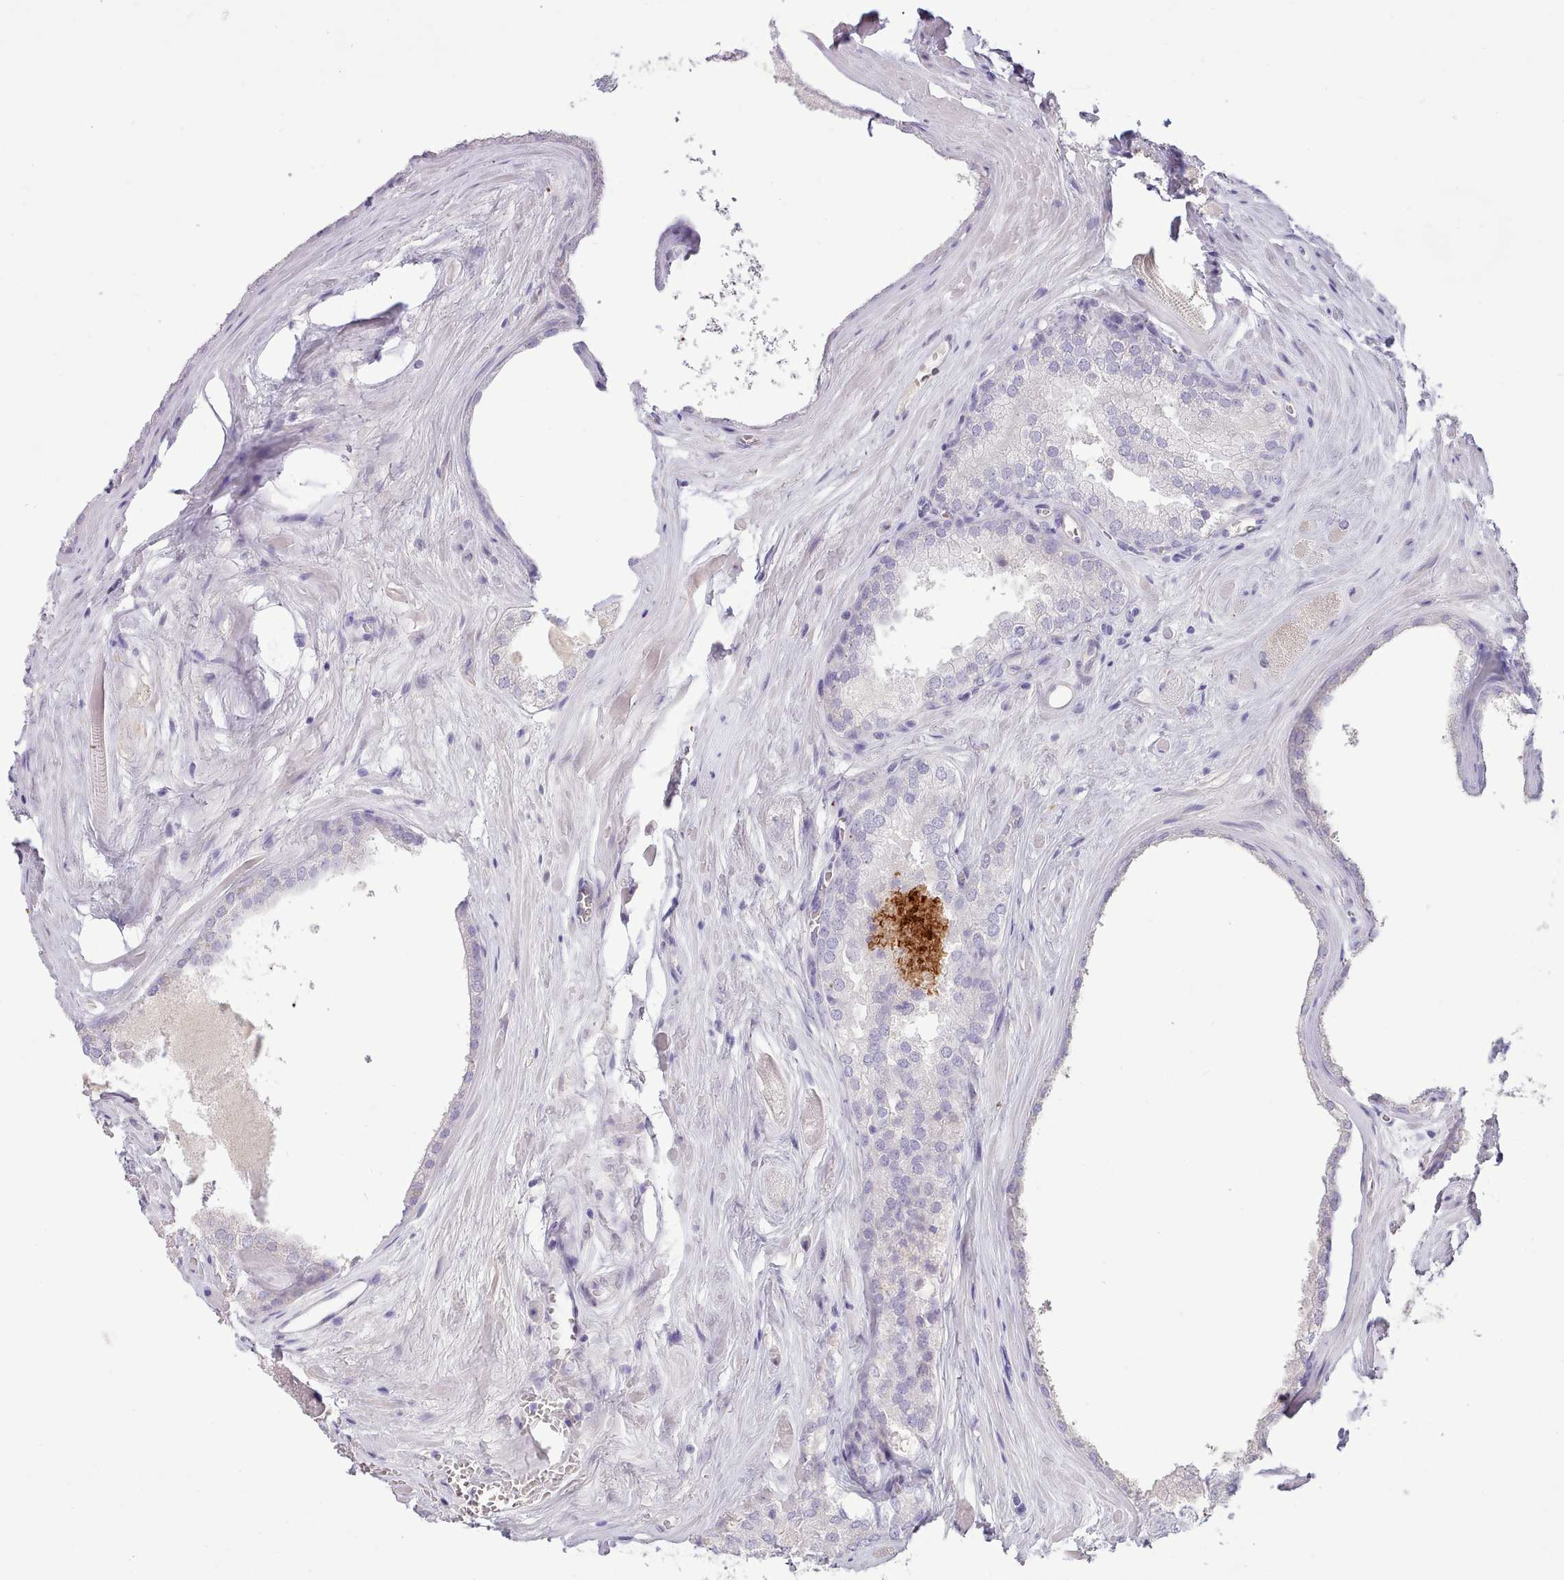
{"staining": {"intensity": "negative", "quantity": "none", "location": "none"}, "tissue": "prostate cancer", "cell_type": "Tumor cells", "image_type": "cancer", "snomed": [{"axis": "morphology", "description": "Adenocarcinoma, Low grade"}, {"axis": "topography", "description": "Prostate"}], "caption": "The photomicrograph exhibits no significant positivity in tumor cells of prostate cancer. The staining was performed using DAB (3,3'-diaminobenzidine) to visualize the protein expression in brown, while the nuclei were stained in blue with hematoxylin (Magnification: 20x).", "gene": "TOX2", "patient": {"sex": "male", "age": 68}}